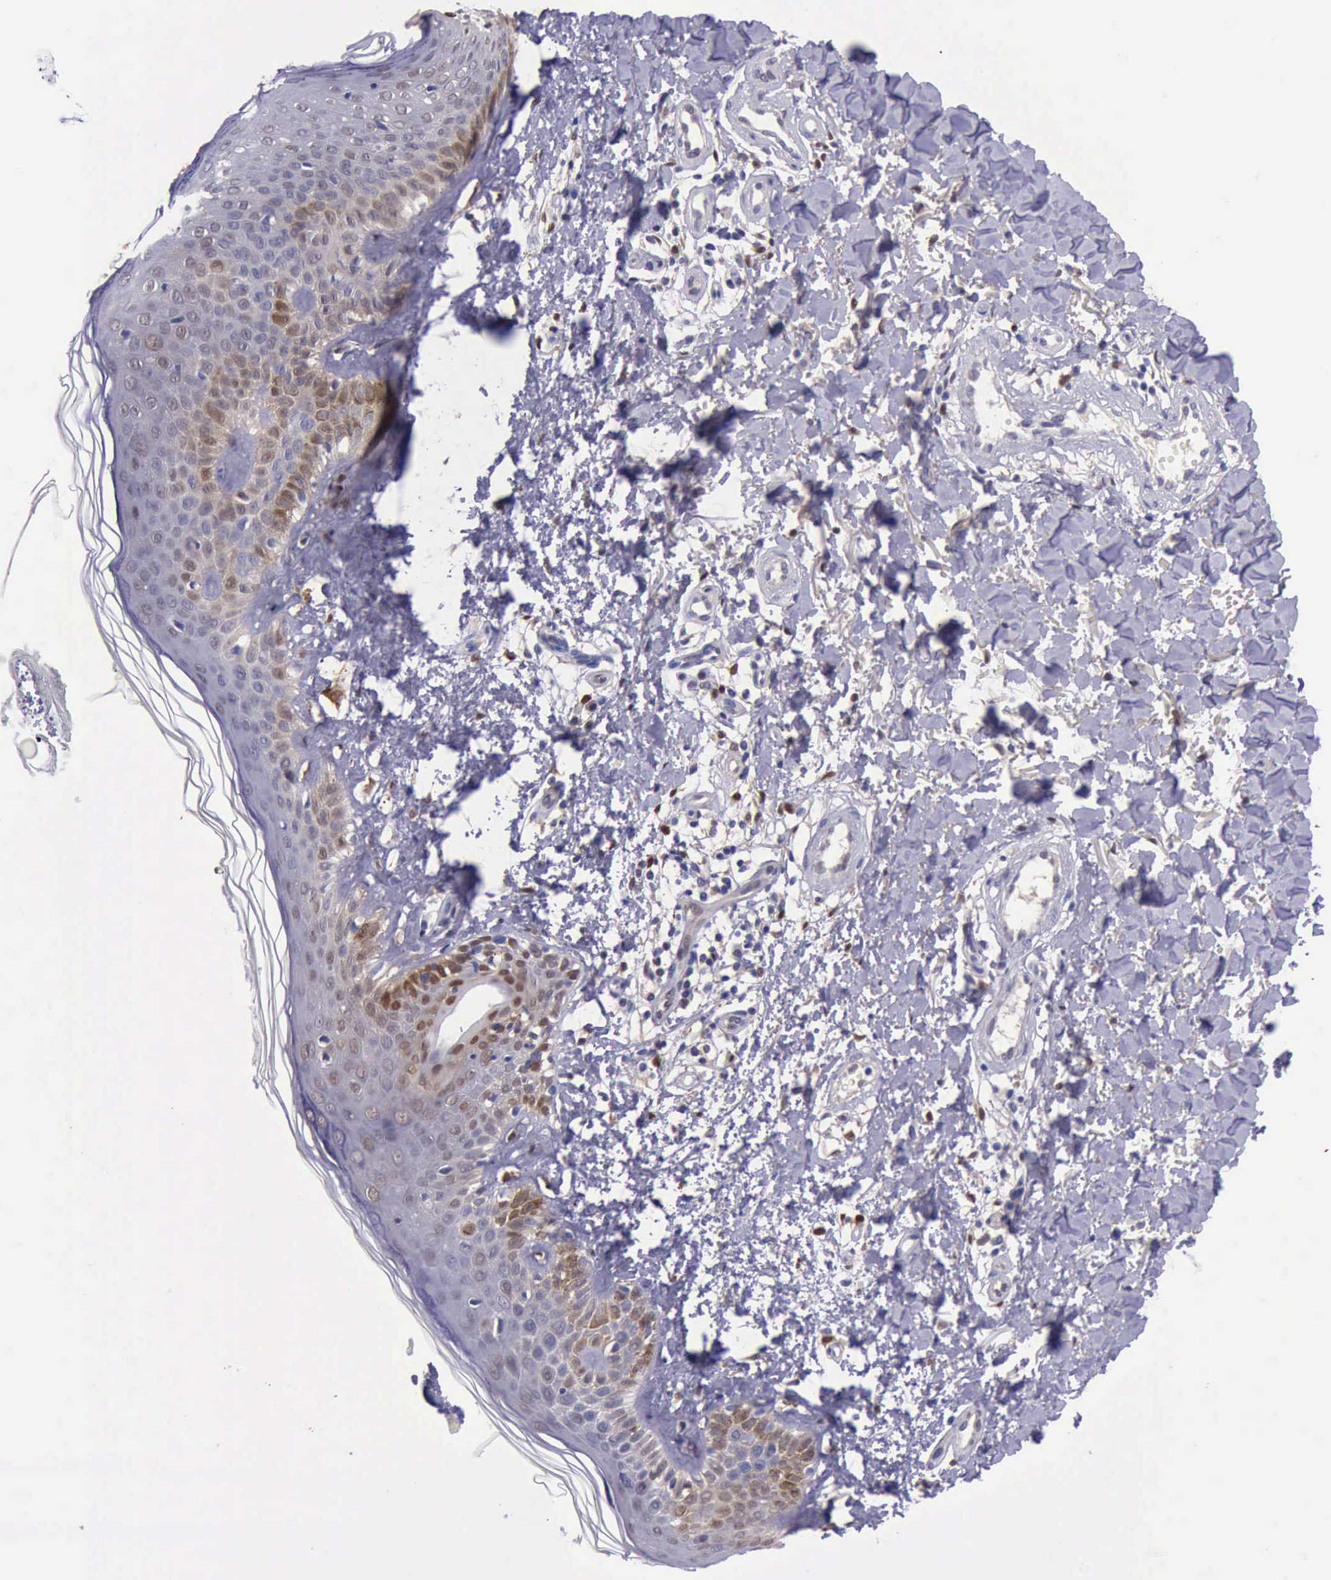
{"staining": {"intensity": "weak", "quantity": "<25%", "location": "cytoplasmic/membranous,nuclear"}, "tissue": "melanoma", "cell_type": "Tumor cells", "image_type": "cancer", "snomed": [{"axis": "morphology", "description": "Malignant melanoma, NOS"}, {"axis": "topography", "description": "Skin"}], "caption": "Micrograph shows no significant protein expression in tumor cells of malignant melanoma.", "gene": "TYMP", "patient": {"sex": "male", "age": 49}}